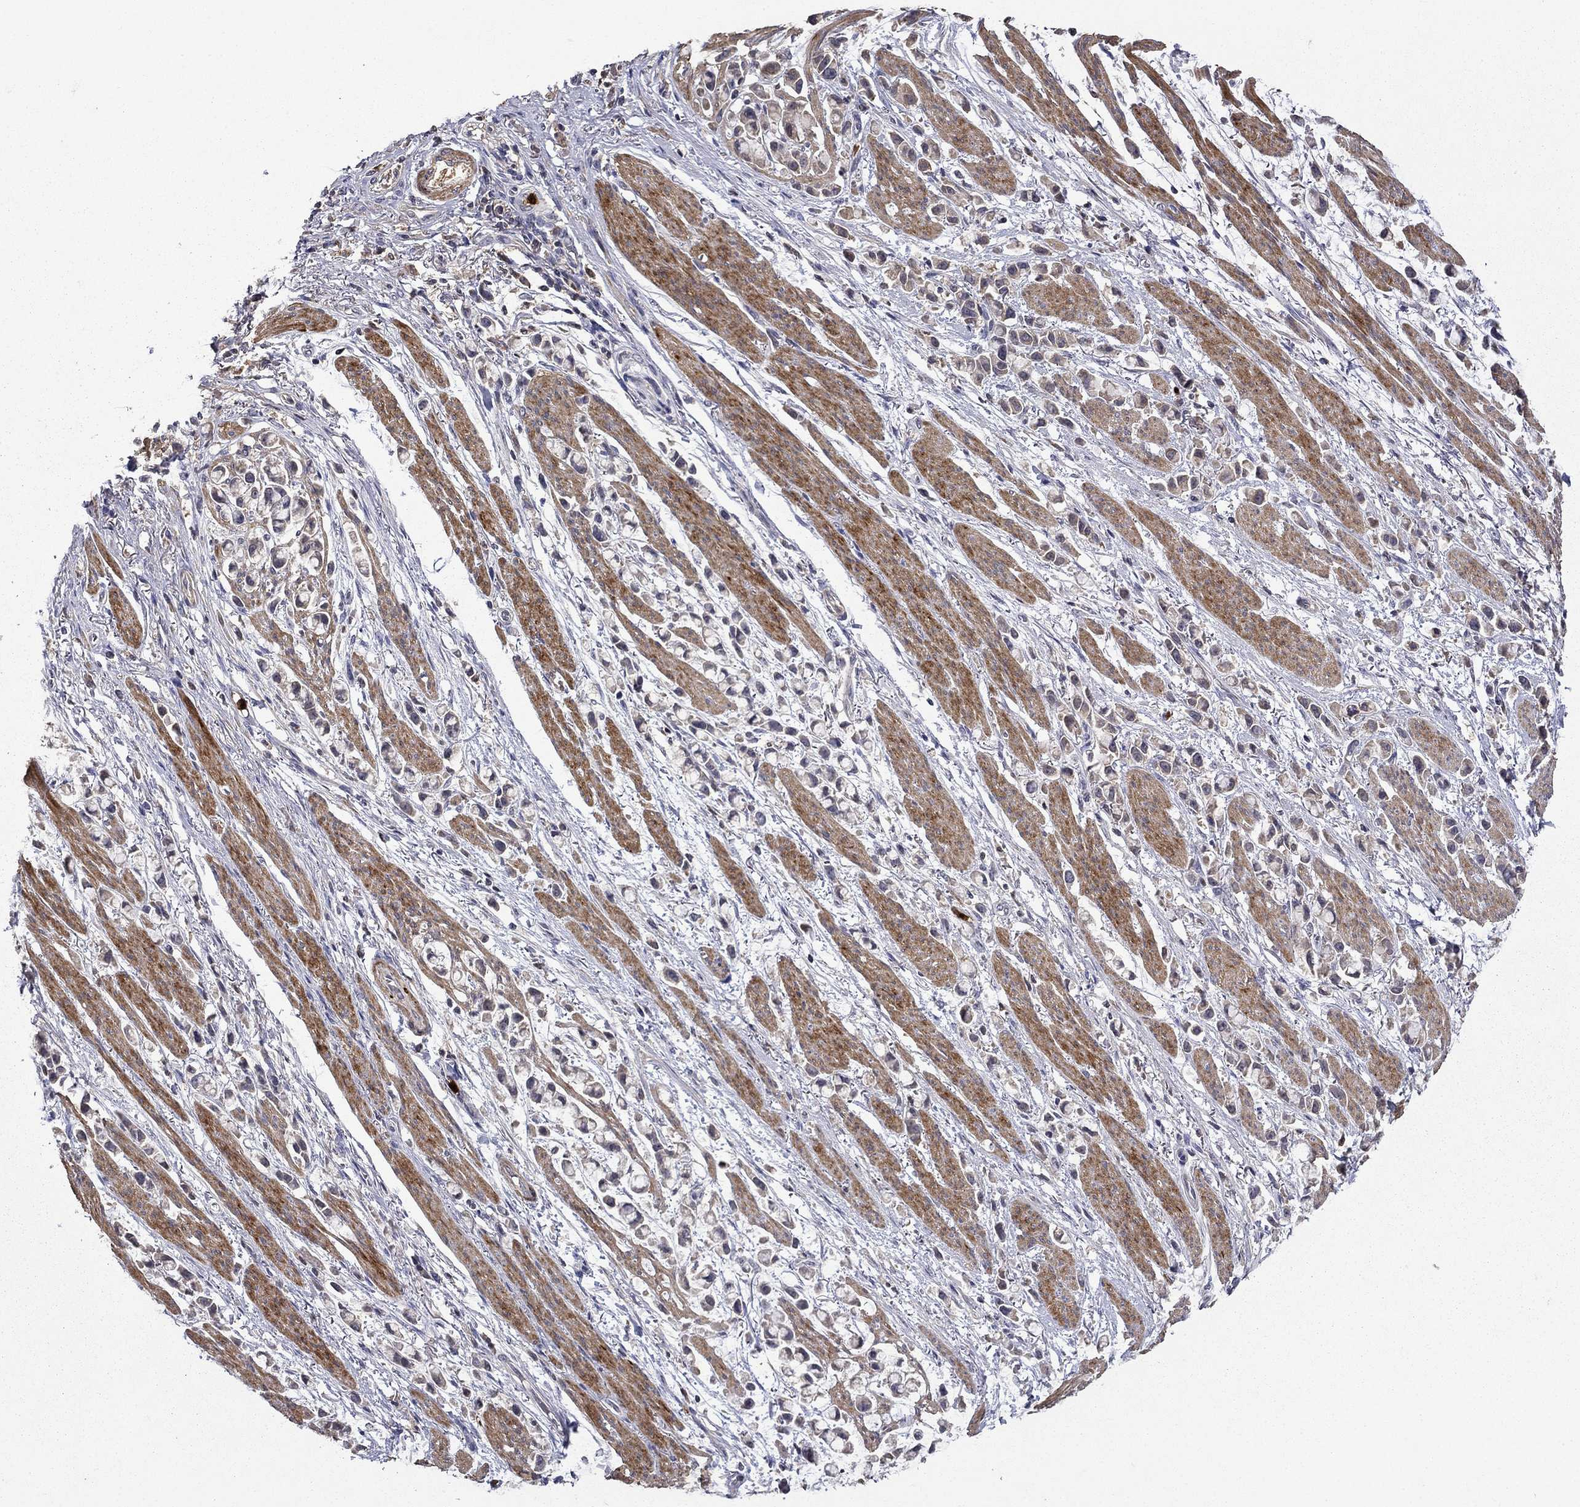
{"staining": {"intensity": "negative", "quantity": "none", "location": "none"}, "tissue": "stomach cancer", "cell_type": "Tumor cells", "image_type": "cancer", "snomed": [{"axis": "morphology", "description": "Adenocarcinoma, NOS"}, {"axis": "topography", "description": "Stomach"}], "caption": "High magnification brightfield microscopy of adenocarcinoma (stomach) stained with DAB (brown) and counterstained with hematoxylin (blue): tumor cells show no significant positivity. (DAB IHC visualized using brightfield microscopy, high magnification).", "gene": "SATB1", "patient": {"sex": "female", "age": 81}}